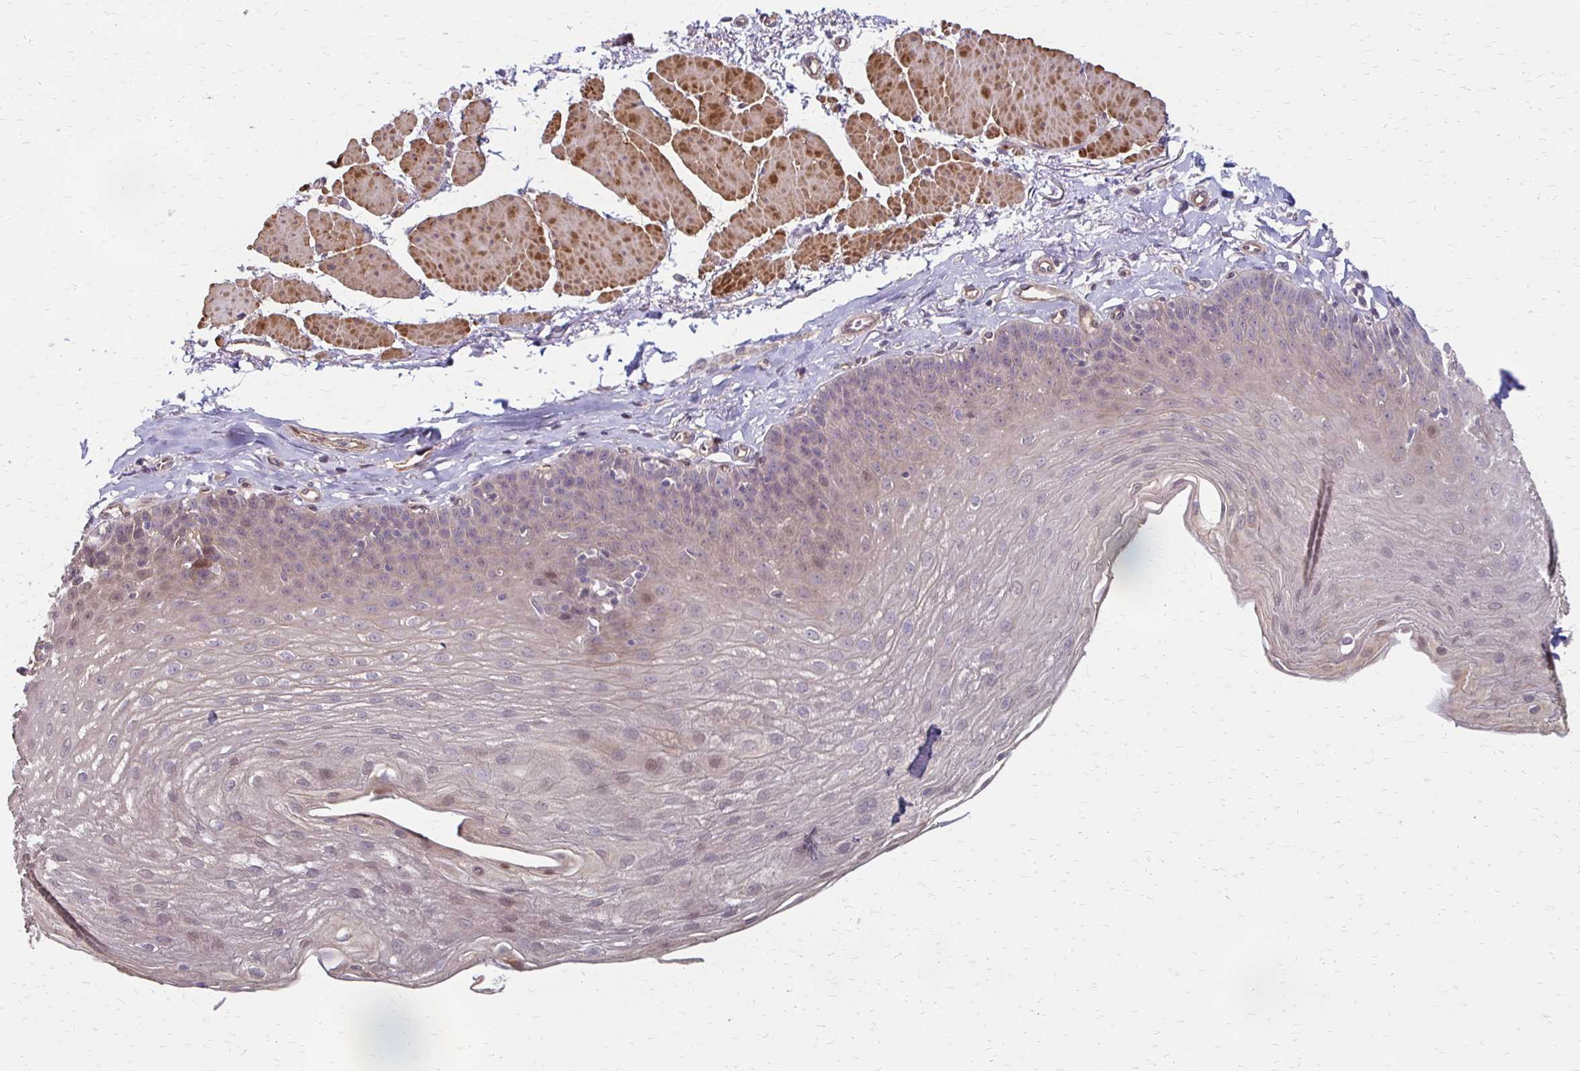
{"staining": {"intensity": "weak", "quantity": "<25%", "location": "cytoplasmic/membranous"}, "tissue": "esophagus", "cell_type": "Squamous epithelial cells", "image_type": "normal", "snomed": [{"axis": "morphology", "description": "Normal tissue, NOS"}, {"axis": "topography", "description": "Esophagus"}], "caption": "Benign esophagus was stained to show a protein in brown. There is no significant positivity in squamous epithelial cells. (Stains: DAB IHC with hematoxylin counter stain, Microscopy: brightfield microscopy at high magnification).", "gene": "CFL2", "patient": {"sex": "female", "age": 81}}